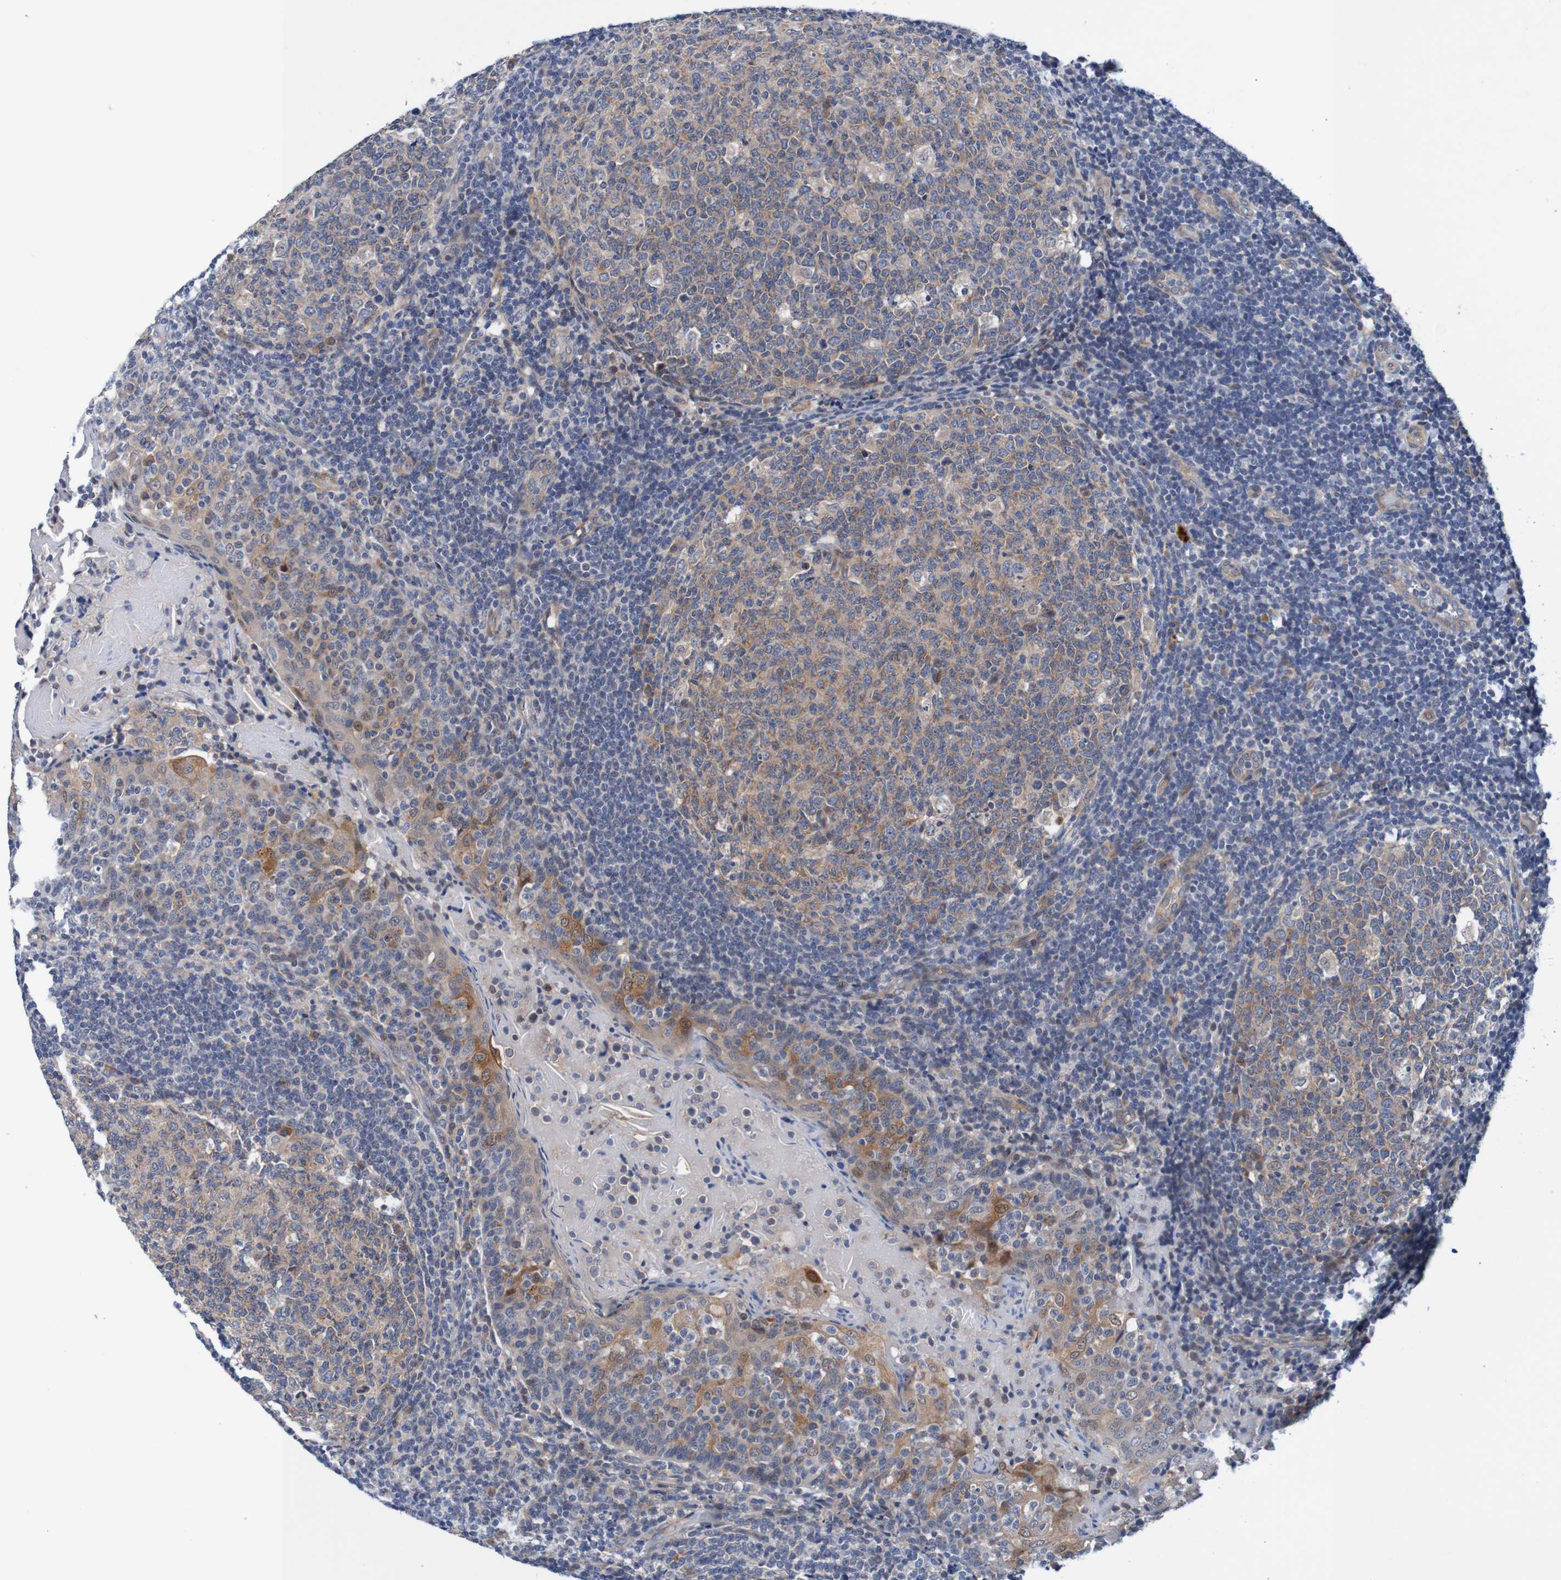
{"staining": {"intensity": "moderate", "quantity": ">75%", "location": "cytoplasmic/membranous"}, "tissue": "tonsil", "cell_type": "Germinal center cells", "image_type": "normal", "snomed": [{"axis": "morphology", "description": "Normal tissue, NOS"}, {"axis": "topography", "description": "Tonsil"}], "caption": "Tonsil stained for a protein (brown) exhibits moderate cytoplasmic/membranous positive positivity in about >75% of germinal center cells.", "gene": "CPED1", "patient": {"sex": "female", "age": 19}}